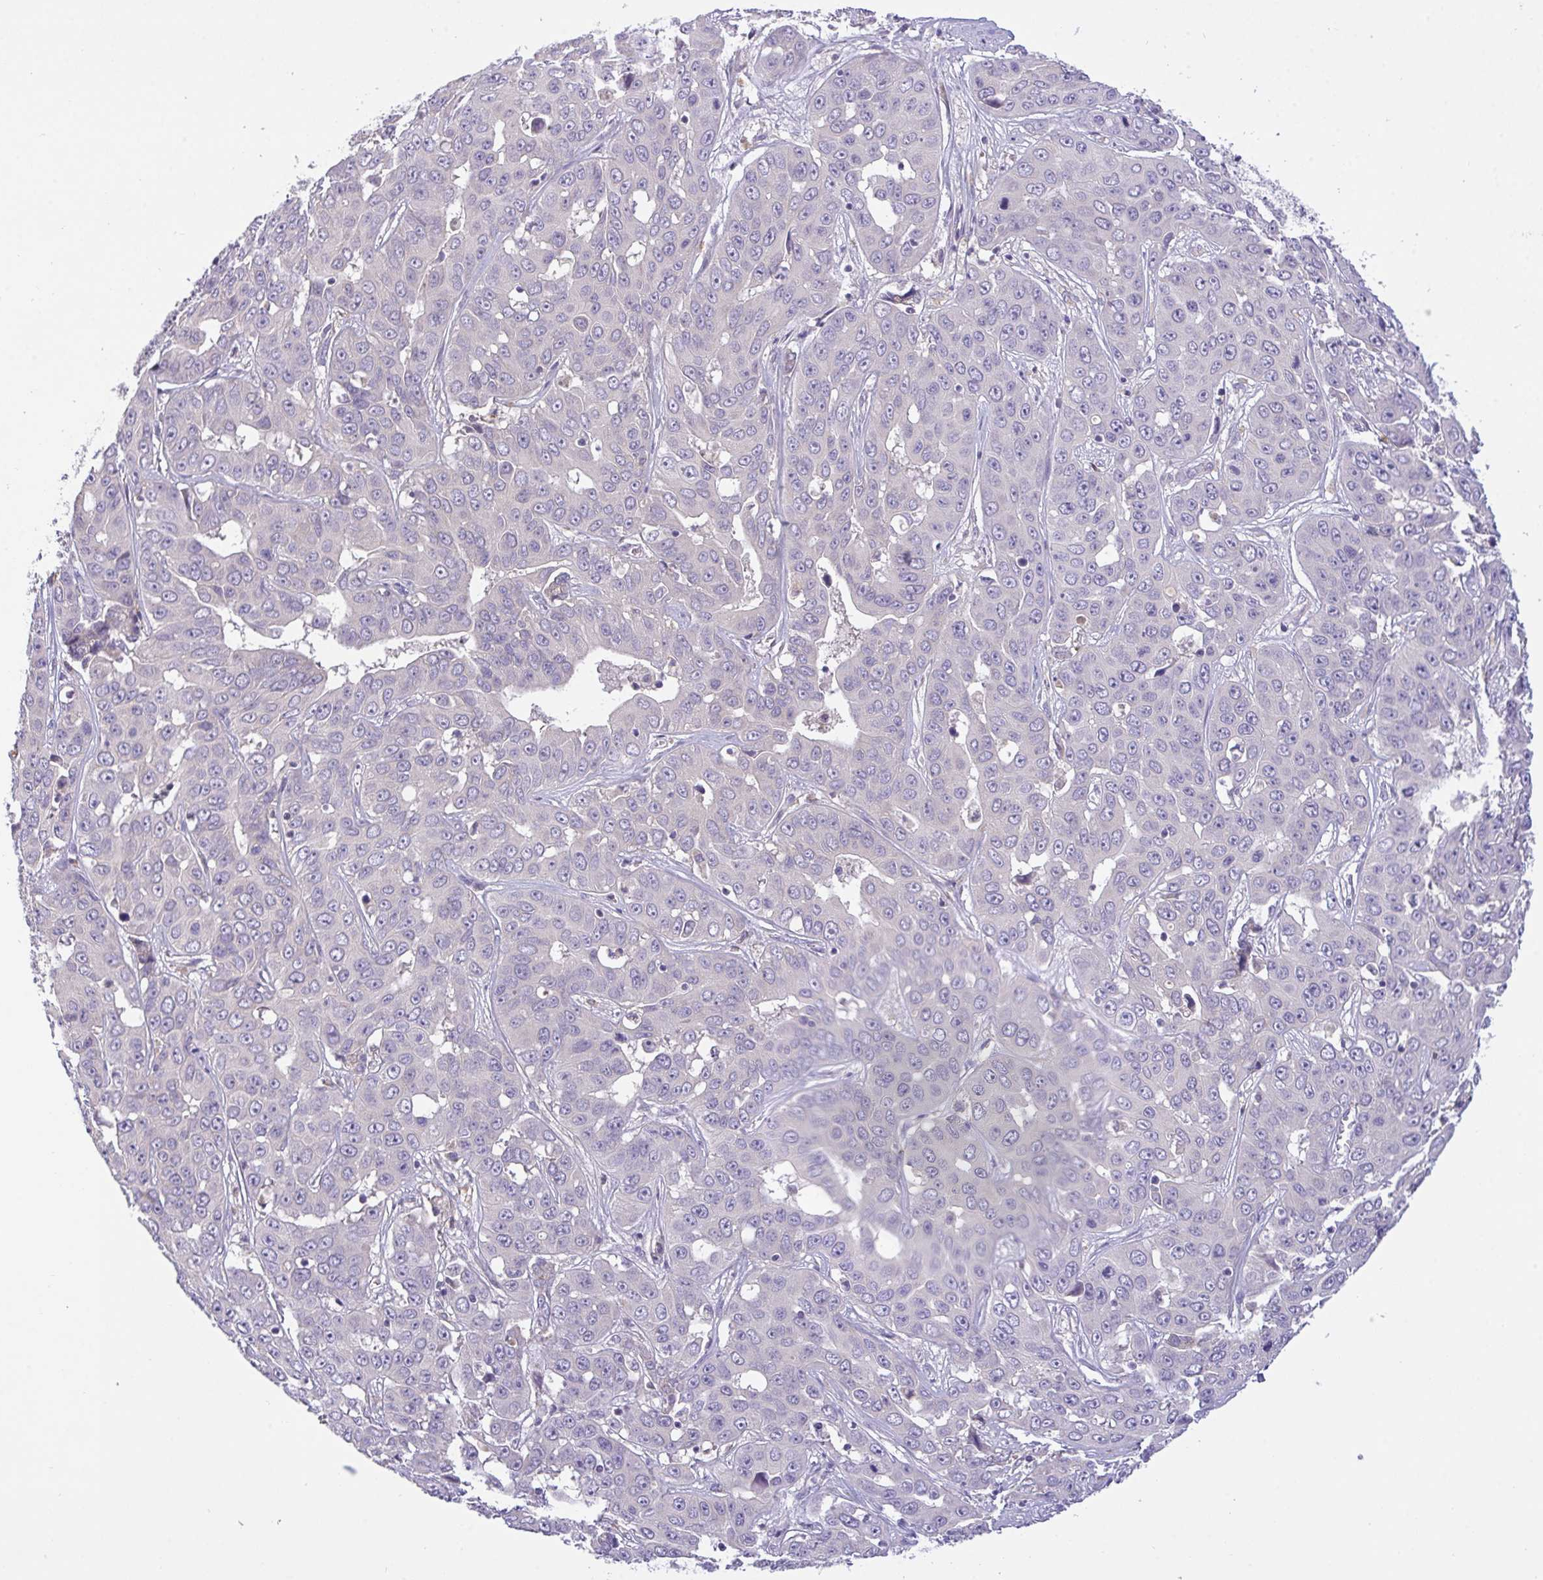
{"staining": {"intensity": "negative", "quantity": "none", "location": "none"}, "tissue": "liver cancer", "cell_type": "Tumor cells", "image_type": "cancer", "snomed": [{"axis": "morphology", "description": "Cholangiocarcinoma"}, {"axis": "topography", "description": "Liver"}], "caption": "An IHC photomicrograph of liver cancer is shown. There is no staining in tumor cells of liver cancer. (DAB (3,3'-diaminobenzidine) immunohistochemistry visualized using brightfield microscopy, high magnification).", "gene": "ZNF581", "patient": {"sex": "female", "age": 52}}